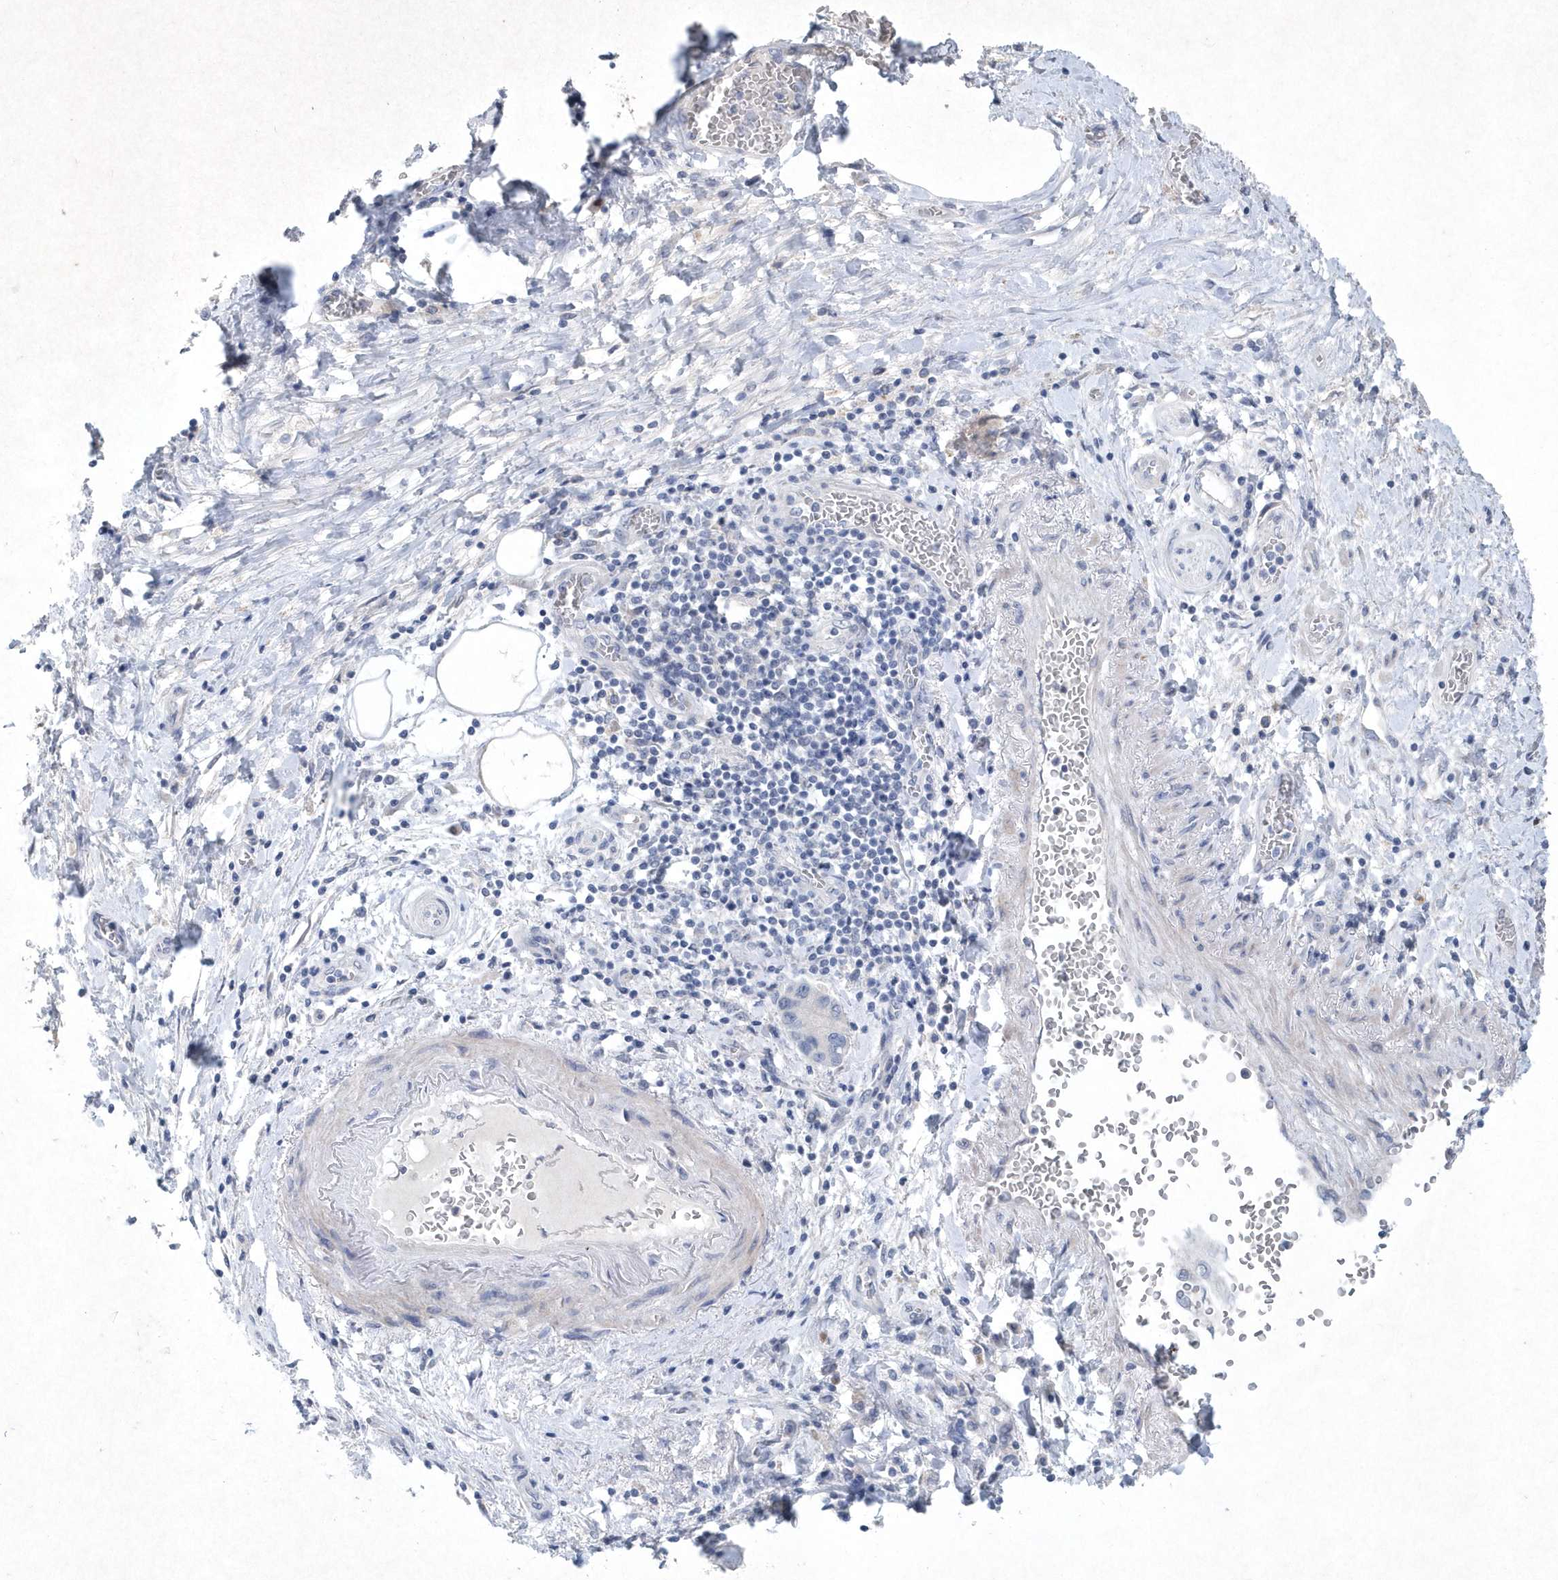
{"staining": {"intensity": "negative", "quantity": "none", "location": "none"}, "tissue": "pancreatic cancer", "cell_type": "Tumor cells", "image_type": "cancer", "snomed": [{"axis": "morphology", "description": "Normal tissue, NOS"}, {"axis": "morphology", "description": "Adenocarcinoma, NOS"}, {"axis": "topography", "description": "Pancreas"}], "caption": "Tumor cells show no significant staining in pancreatic cancer. Brightfield microscopy of immunohistochemistry (IHC) stained with DAB (brown) and hematoxylin (blue), captured at high magnification.", "gene": "BHLHA15", "patient": {"sex": "female", "age": 68}}